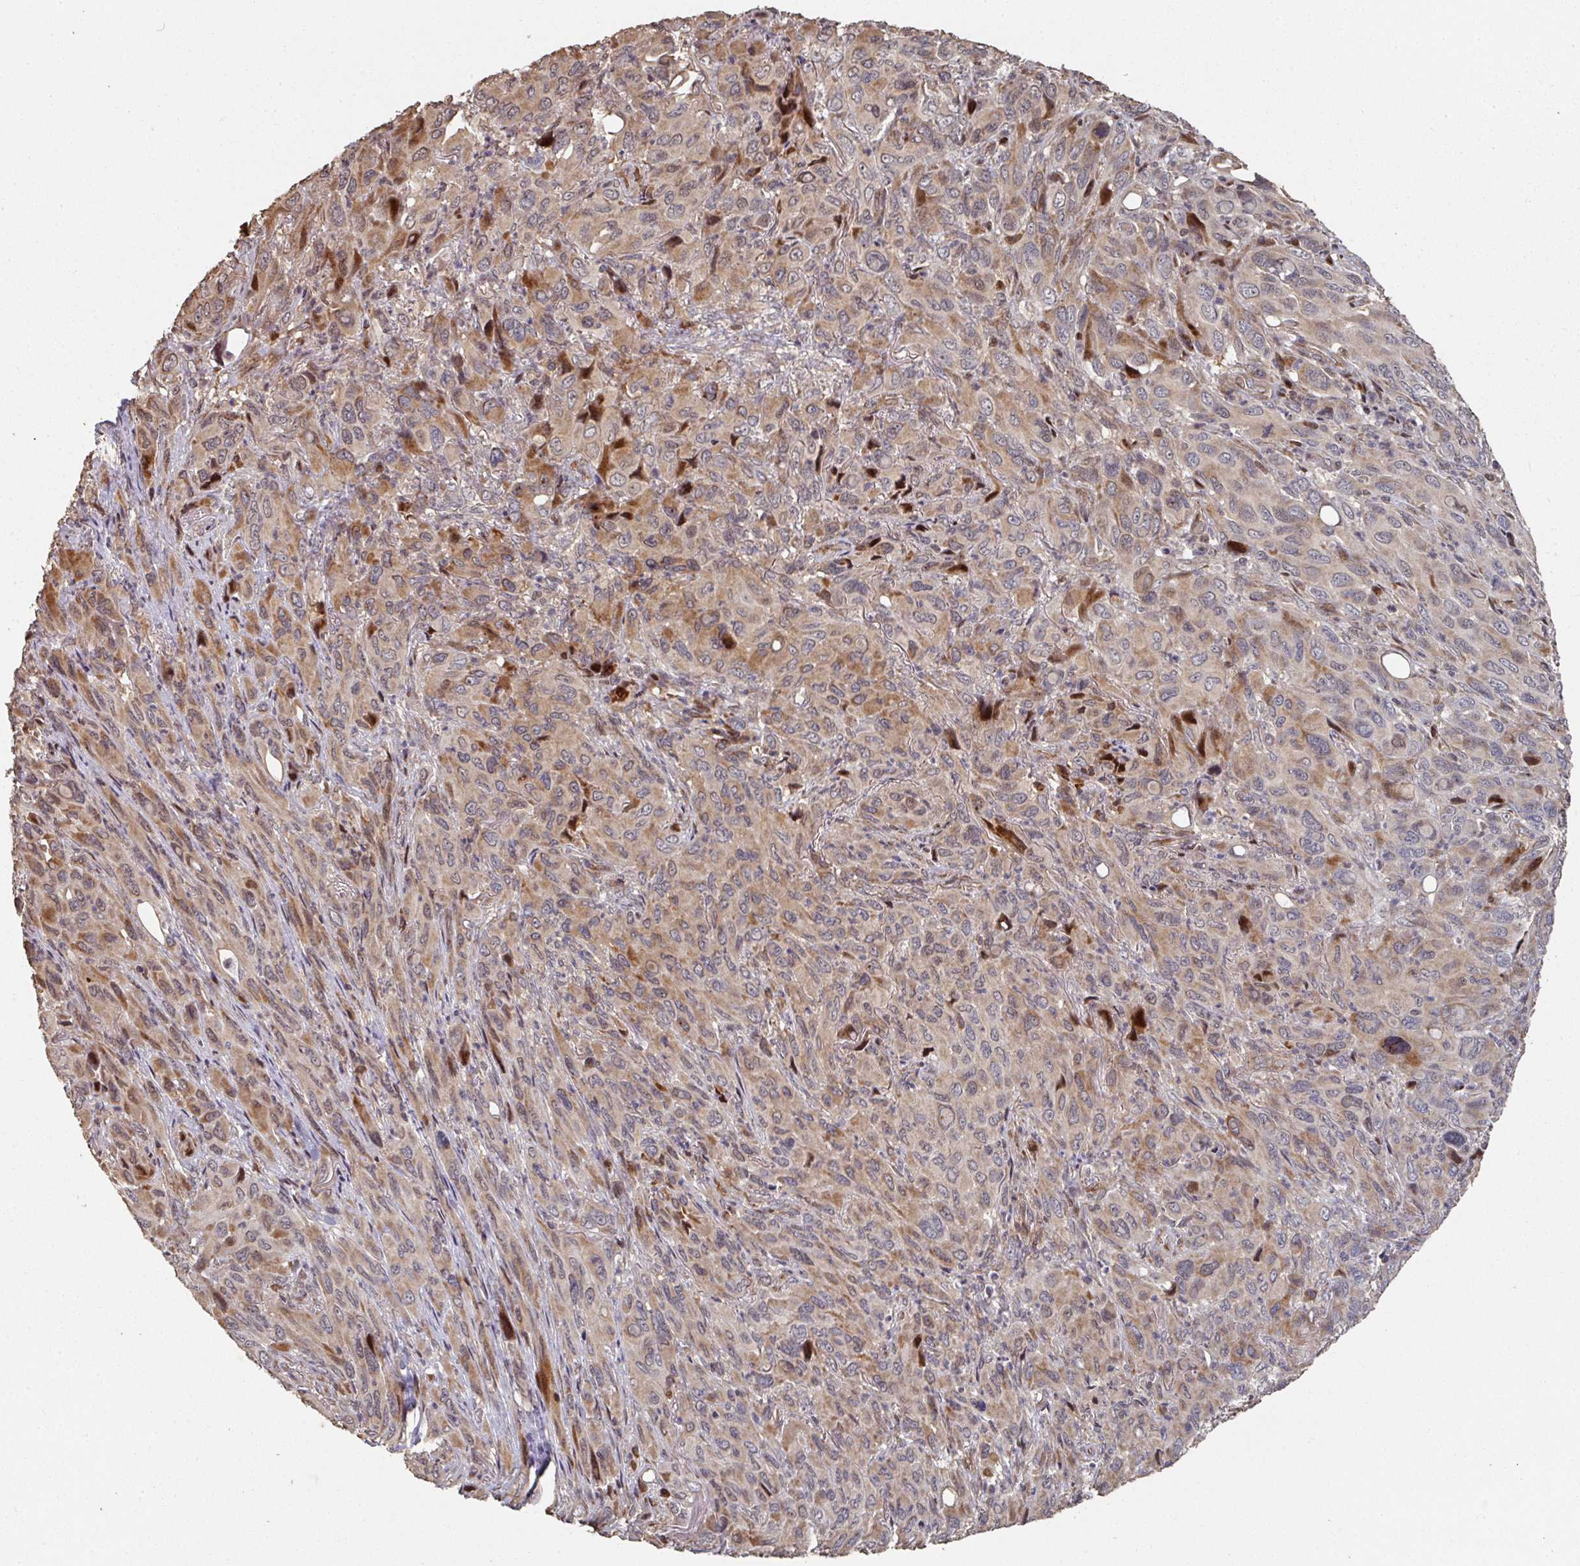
{"staining": {"intensity": "moderate", "quantity": "25%-75%", "location": "cytoplasmic/membranous"}, "tissue": "melanoma", "cell_type": "Tumor cells", "image_type": "cancer", "snomed": [{"axis": "morphology", "description": "Malignant melanoma, Metastatic site"}, {"axis": "topography", "description": "Lung"}], "caption": "Brown immunohistochemical staining in malignant melanoma (metastatic site) reveals moderate cytoplasmic/membranous staining in approximately 25%-75% of tumor cells. (DAB (3,3'-diaminobenzidine) IHC, brown staining for protein, blue staining for nuclei).", "gene": "CA7", "patient": {"sex": "male", "age": 48}}